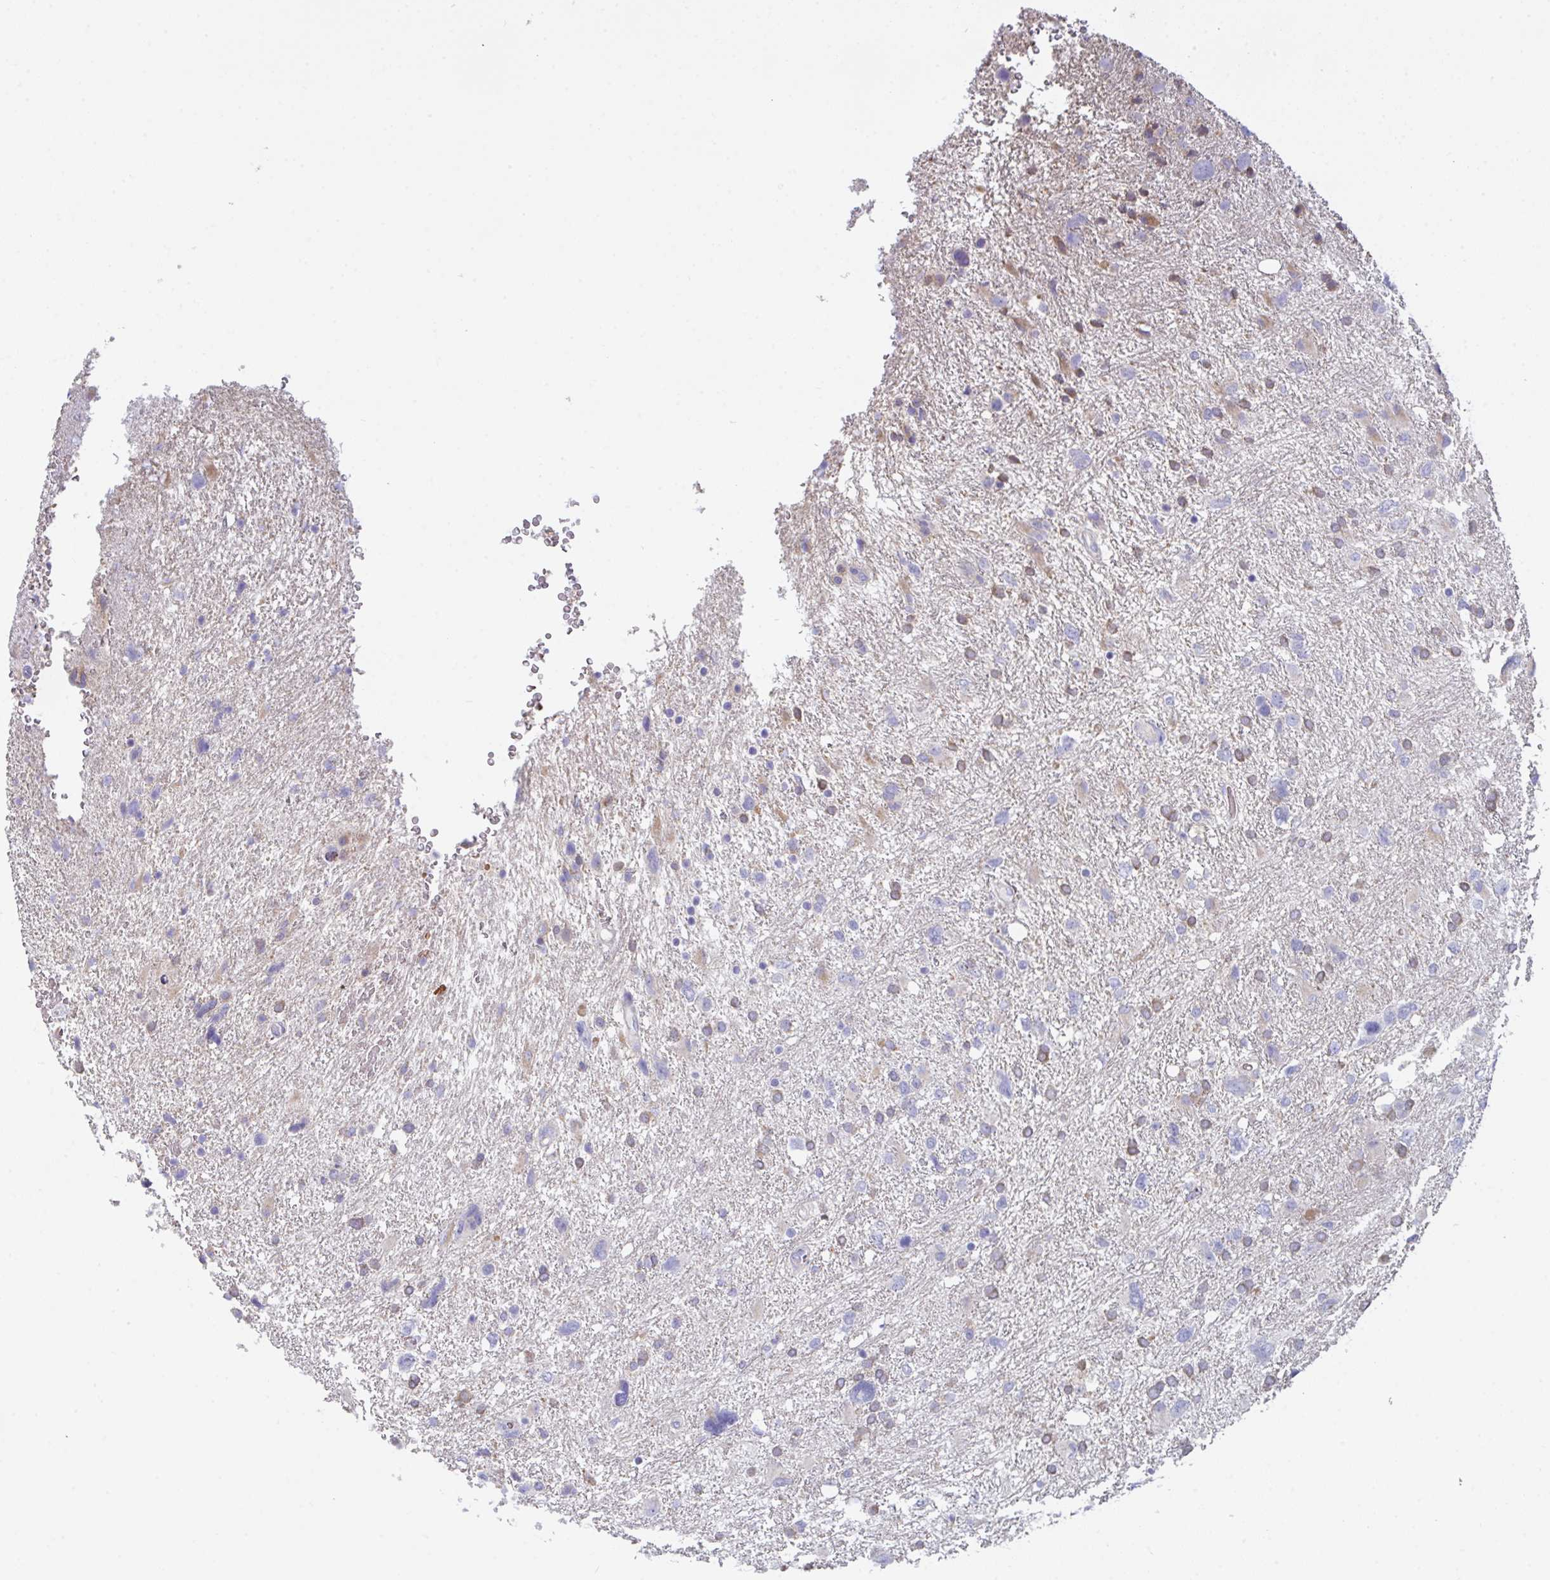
{"staining": {"intensity": "negative", "quantity": "none", "location": "none"}, "tissue": "glioma", "cell_type": "Tumor cells", "image_type": "cancer", "snomed": [{"axis": "morphology", "description": "Glioma, malignant, High grade"}, {"axis": "topography", "description": "Brain"}], "caption": "IHC of malignant glioma (high-grade) reveals no positivity in tumor cells.", "gene": "TFAP2C", "patient": {"sex": "male", "age": 61}}